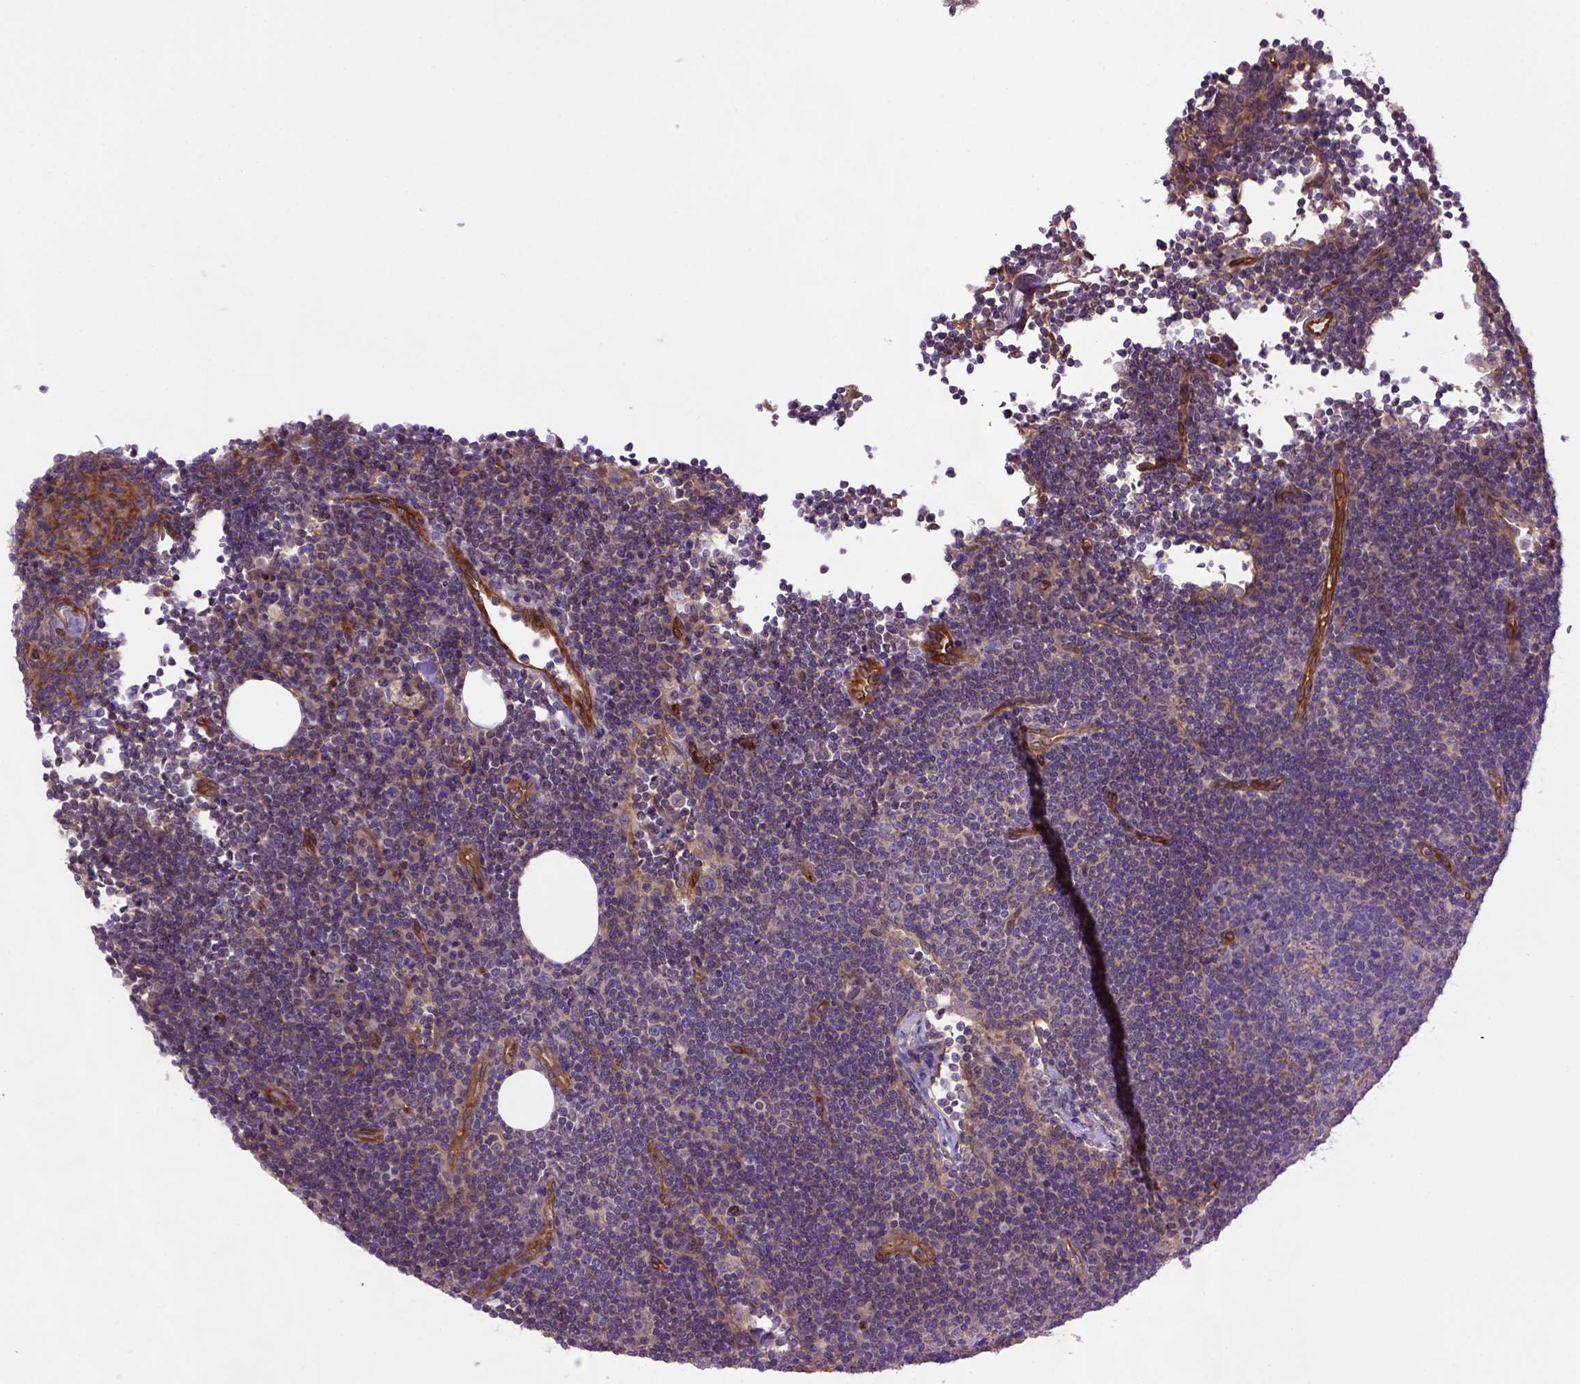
{"staining": {"intensity": "moderate", "quantity": "<25%", "location": "cytoplasmic/membranous"}, "tissue": "lymph node", "cell_type": "Germinal center cells", "image_type": "normal", "snomed": [{"axis": "morphology", "description": "Normal tissue, NOS"}, {"axis": "topography", "description": "Lymph node"}], "caption": "The histopathology image exhibits a brown stain indicating the presence of a protein in the cytoplasmic/membranous of germinal center cells in lymph node. The staining is performed using DAB (3,3'-diaminobenzidine) brown chromogen to label protein expression. The nuclei are counter-stained blue using hematoxylin.", "gene": "CASKIN2", "patient": {"sex": "male", "age": 67}}